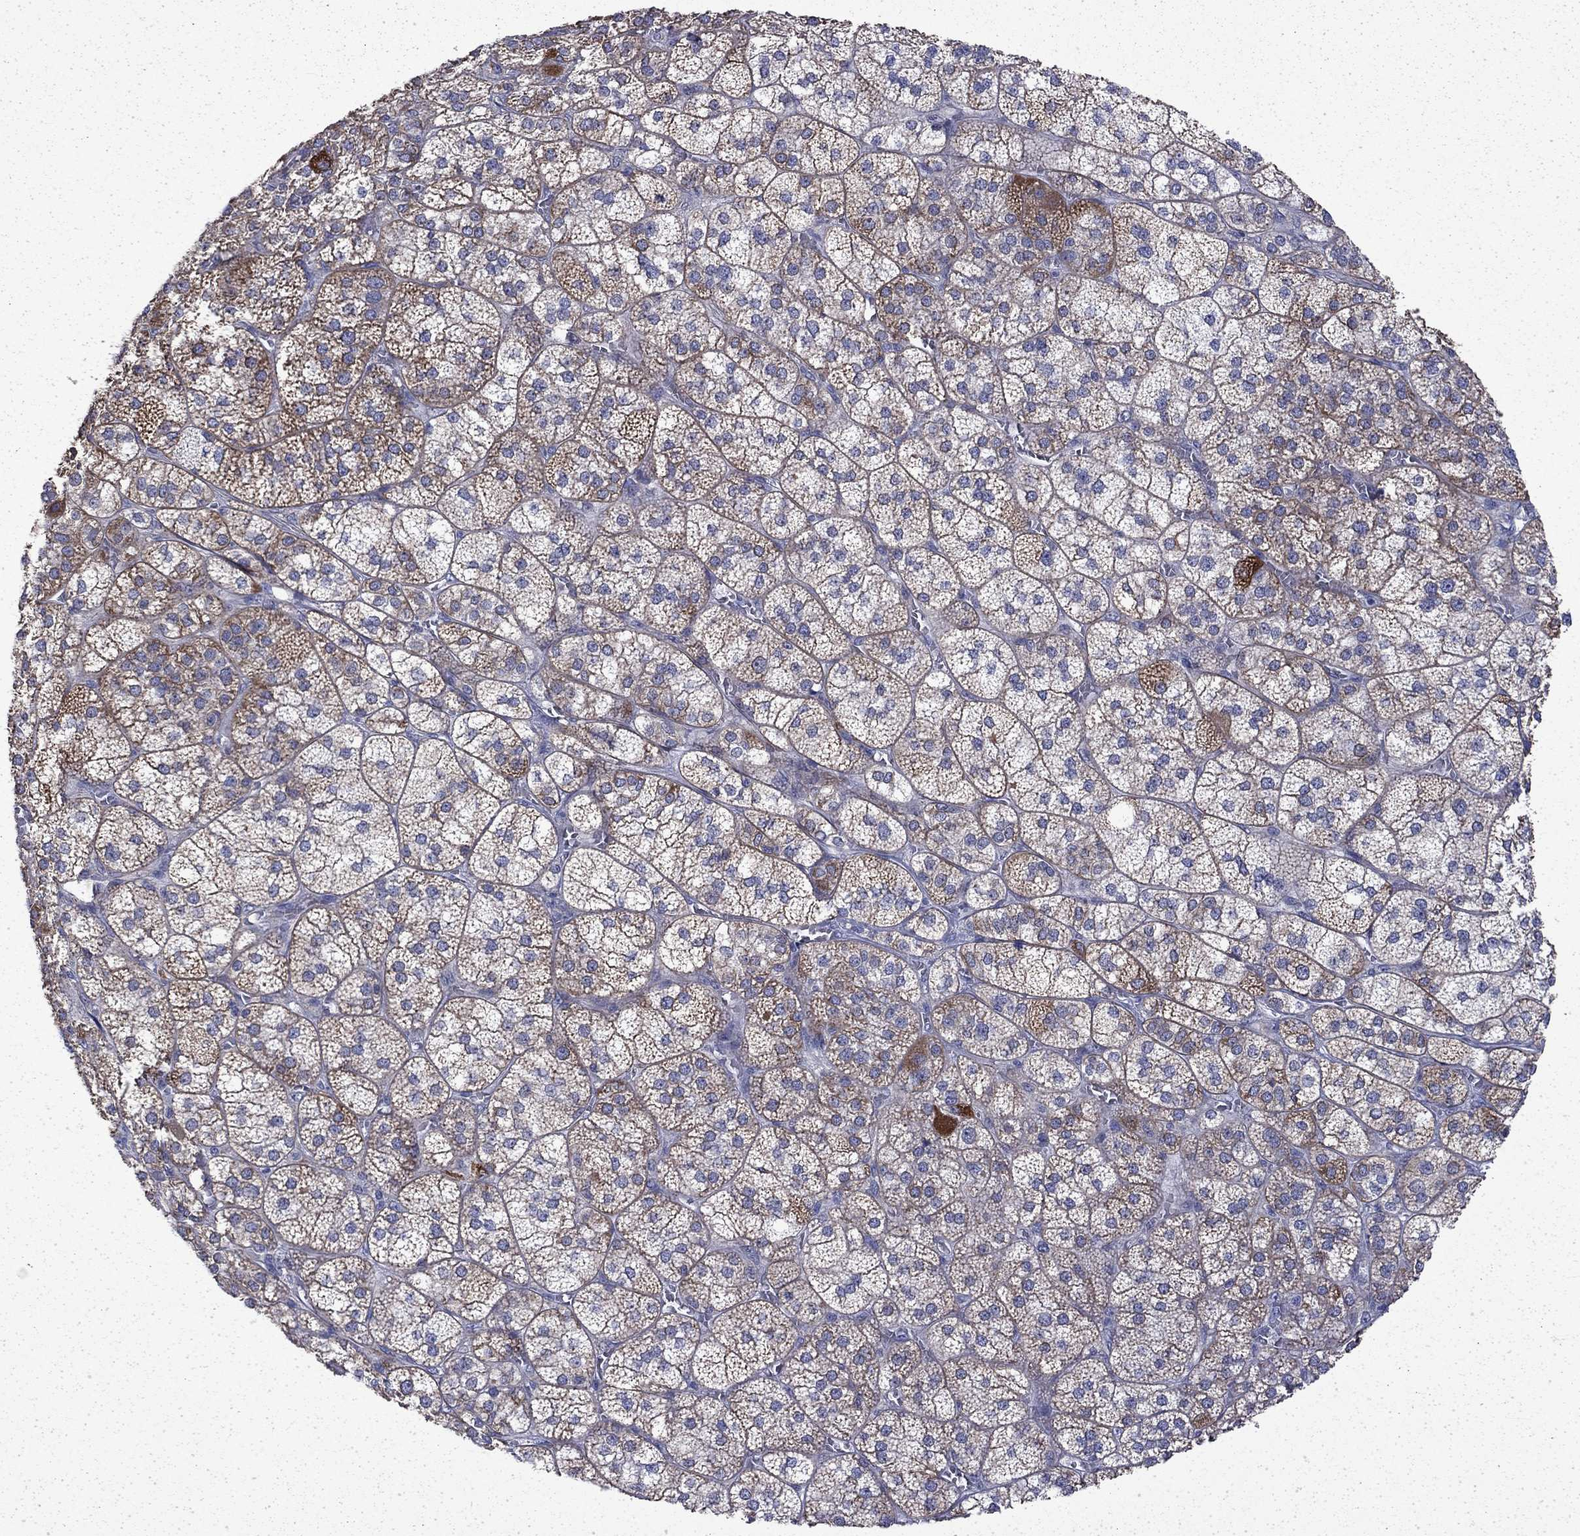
{"staining": {"intensity": "moderate", "quantity": "25%-75%", "location": "cytoplasmic/membranous"}, "tissue": "adrenal gland", "cell_type": "Glandular cells", "image_type": "normal", "snomed": [{"axis": "morphology", "description": "Normal tissue, NOS"}, {"axis": "topography", "description": "Adrenal gland"}], "caption": "Immunohistochemical staining of unremarkable adrenal gland exhibits 25%-75% levels of moderate cytoplasmic/membranous protein positivity in approximately 25%-75% of glandular cells. (DAB IHC, brown staining for protein, blue staining for nuclei).", "gene": "DTNA", "patient": {"sex": "female", "age": 60}}